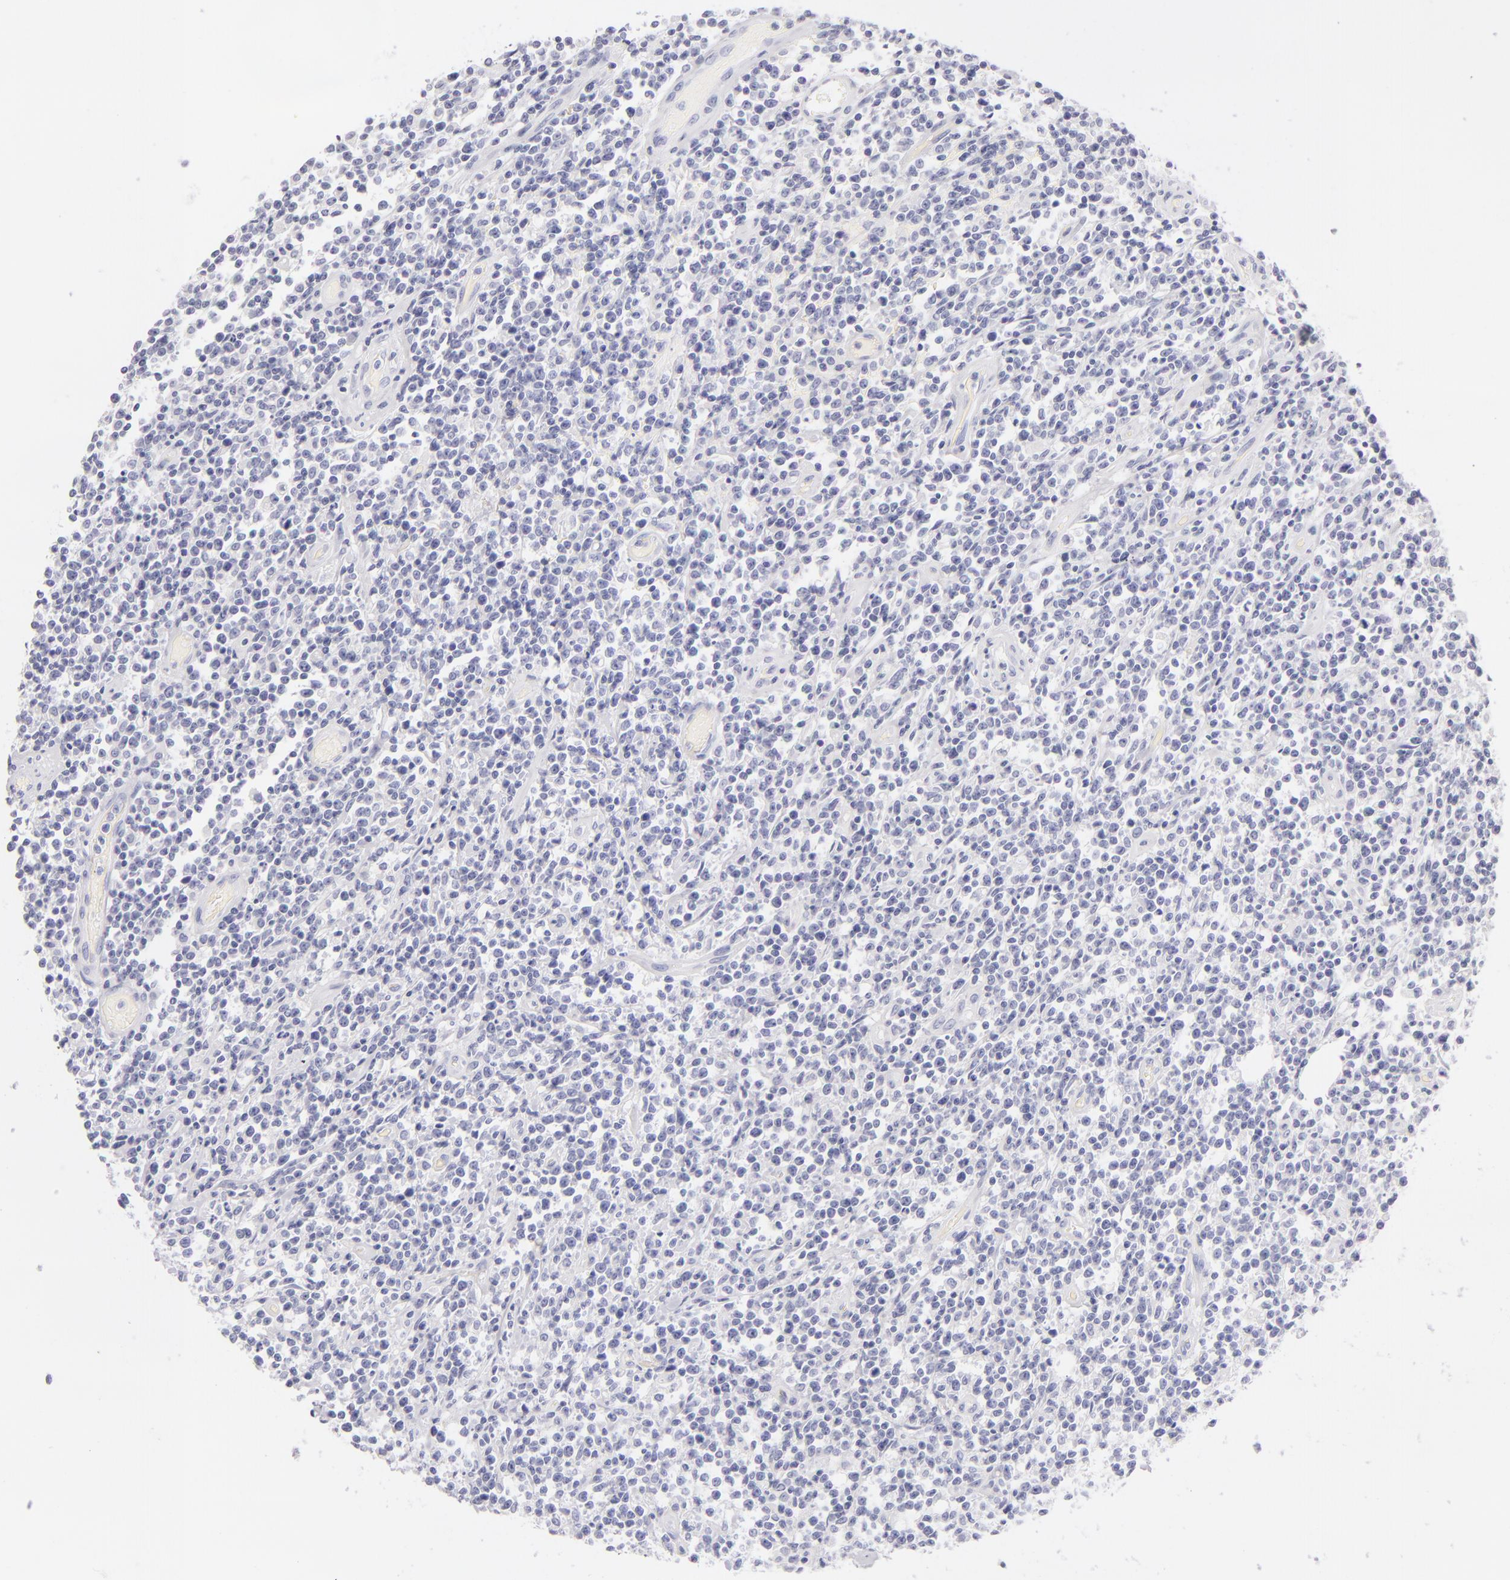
{"staining": {"intensity": "negative", "quantity": "none", "location": "none"}, "tissue": "lymphoma", "cell_type": "Tumor cells", "image_type": "cancer", "snomed": [{"axis": "morphology", "description": "Malignant lymphoma, non-Hodgkin's type, High grade"}, {"axis": "topography", "description": "Colon"}], "caption": "An IHC micrograph of malignant lymphoma, non-Hodgkin's type (high-grade) is shown. There is no staining in tumor cells of malignant lymphoma, non-Hodgkin's type (high-grade).", "gene": "CD207", "patient": {"sex": "male", "age": 82}}